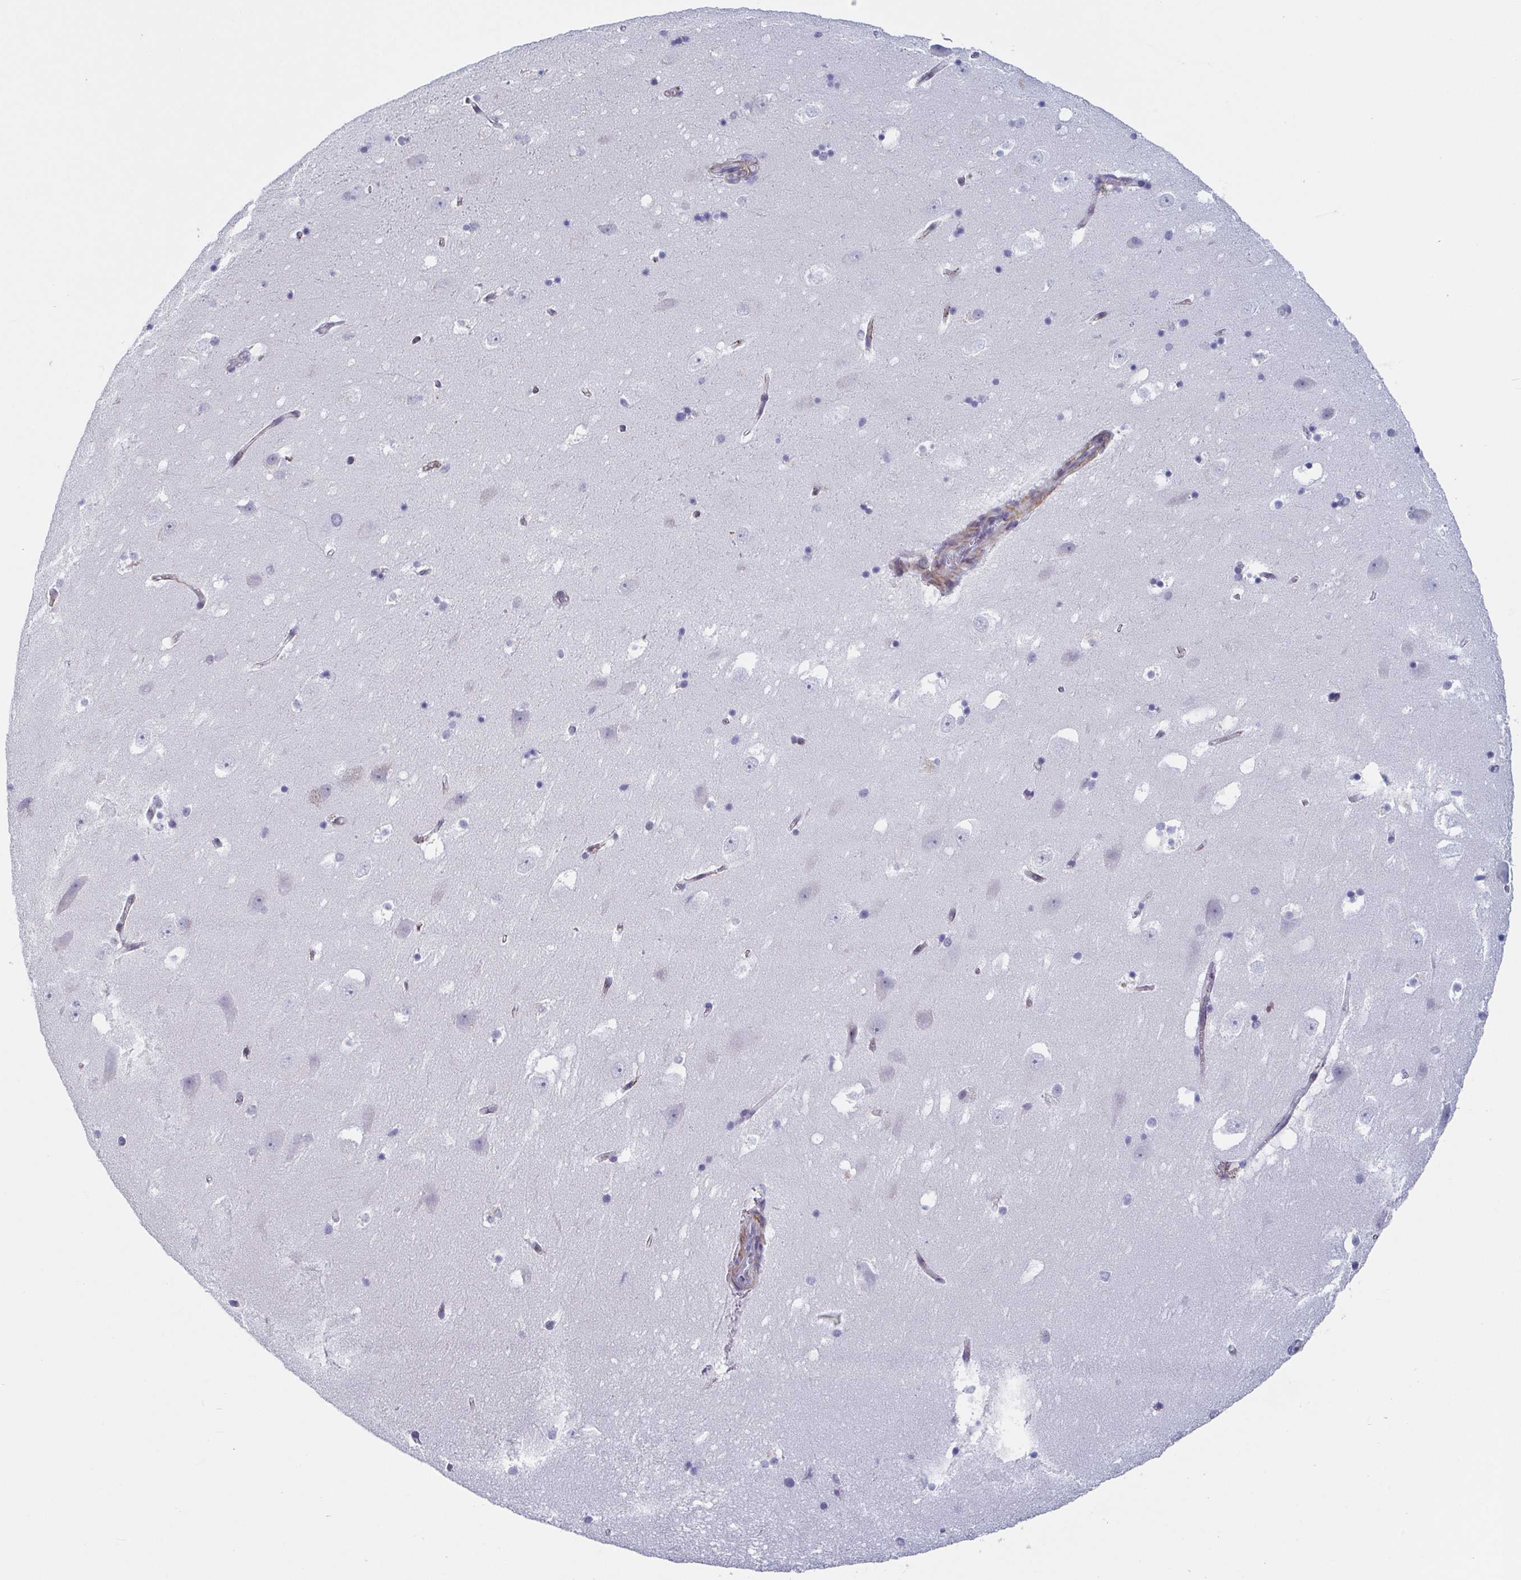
{"staining": {"intensity": "negative", "quantity": "none", "location": "none"}, "tissue": "hippocampus", "cell_type": "Glial cells", "image_type": "normal", "snomed": [{"axis": "morphology", "description": "Normal tissue, NOS"}, {"axis": "topography", "description": "Hippocampus"}], "caption": "A high-resolution image shows immunohistochemistry (IHC) staining of normal hippocampus, which exhibits no significant staining in glial cells.", "gene": "TMEM92", "patient": {"sex": "male", "age": 58}}